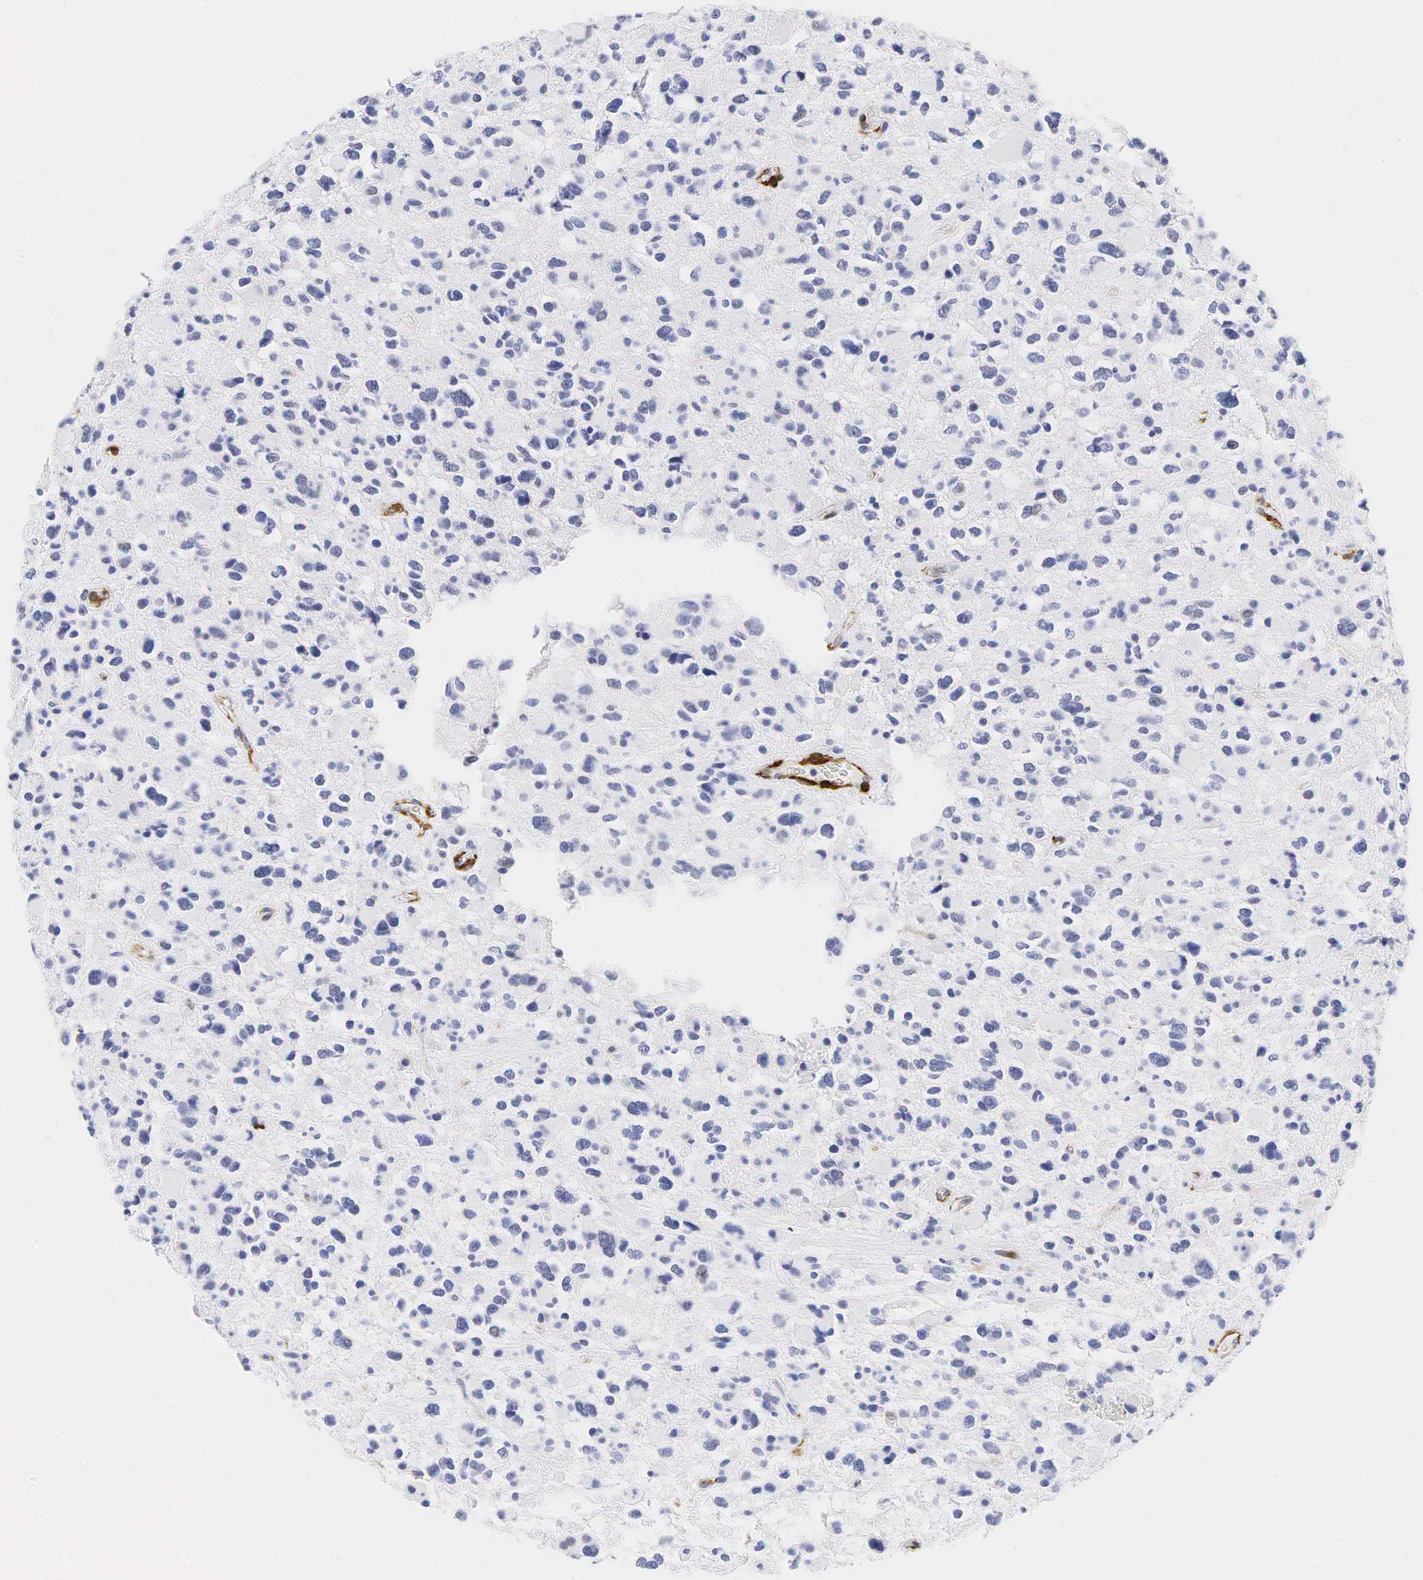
{"staining": {"intensity": "negative", "quantity": "none", "location": "none"}, "tissue": "glioma", "cell_type": "Tumor cells", "image_type": "cancer", "snomed": [{"axis": "morphology", "description": "Glioma, malignant, High grade"}, {"axis": "topography", "description": "Brain"}], "caption": "IHC image of neoplastic tissue: high-grade glioma (malignant) stained with DAB reveals no significant protein expression in tumor cells.", "gene": "ACTA2", "patient": {"sex": "female", "age": 37}}